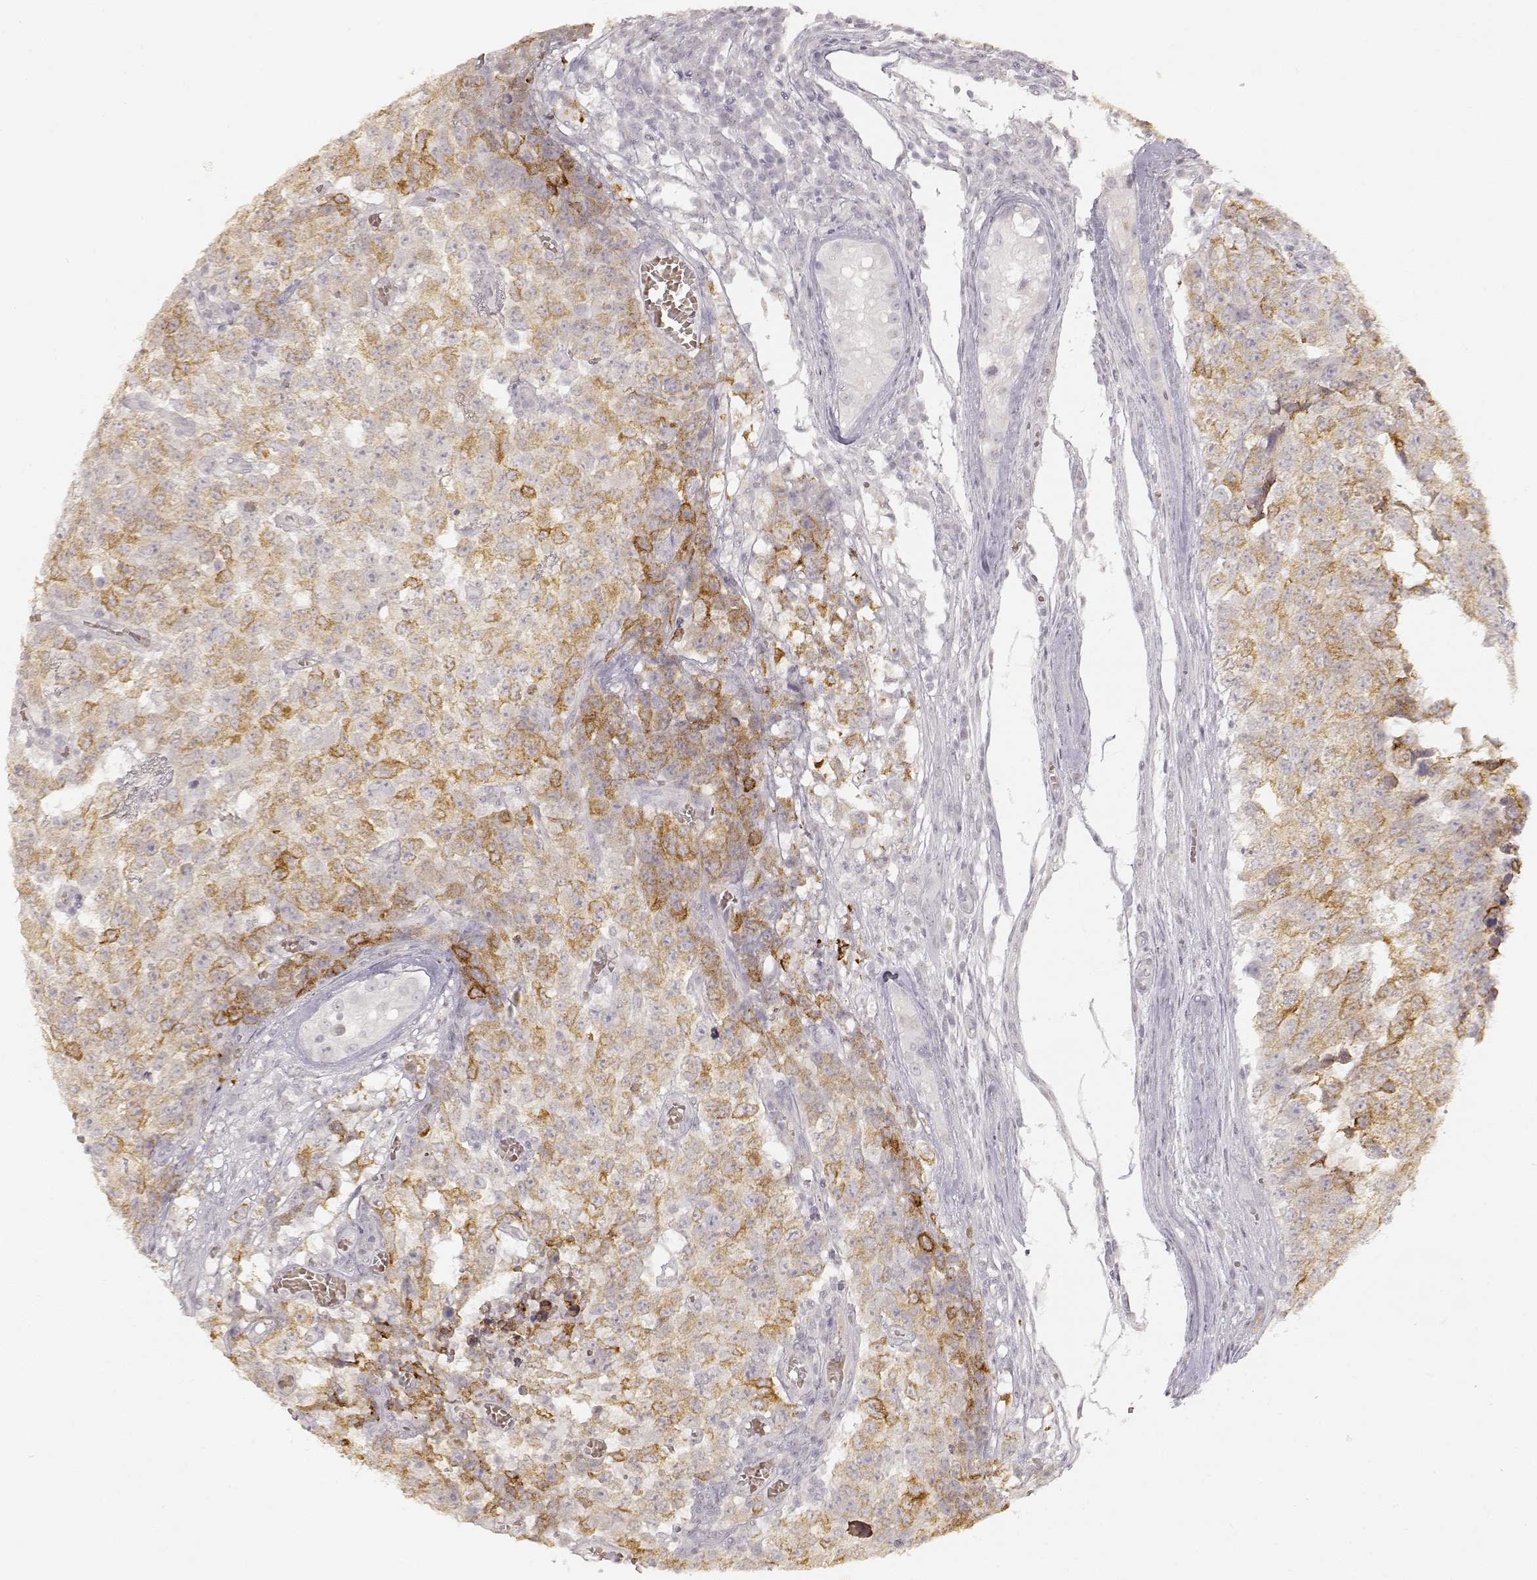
{"staining": {"intensity": "moderate", "quantity": ">75%", "location": "cytoplasmic/membranous"}, "tissue": "testis cancer", "cell_type": "Tumor cells", "image_type": "cancer", "snomed": [{"axis": "morphology", "description": "Carcinoma, Embryonal, NOS"}, {"axis": "topography", "description": "Testis"}], "caption": "Immunohistochemistry (IHC) of testis cancer demonstrates medium levels of moderate cytoplasmic/membranous expression in approximately >75% of tumor cells.", "gene": "LAMC2", "patient": {"sex": "male", "age": 23}}